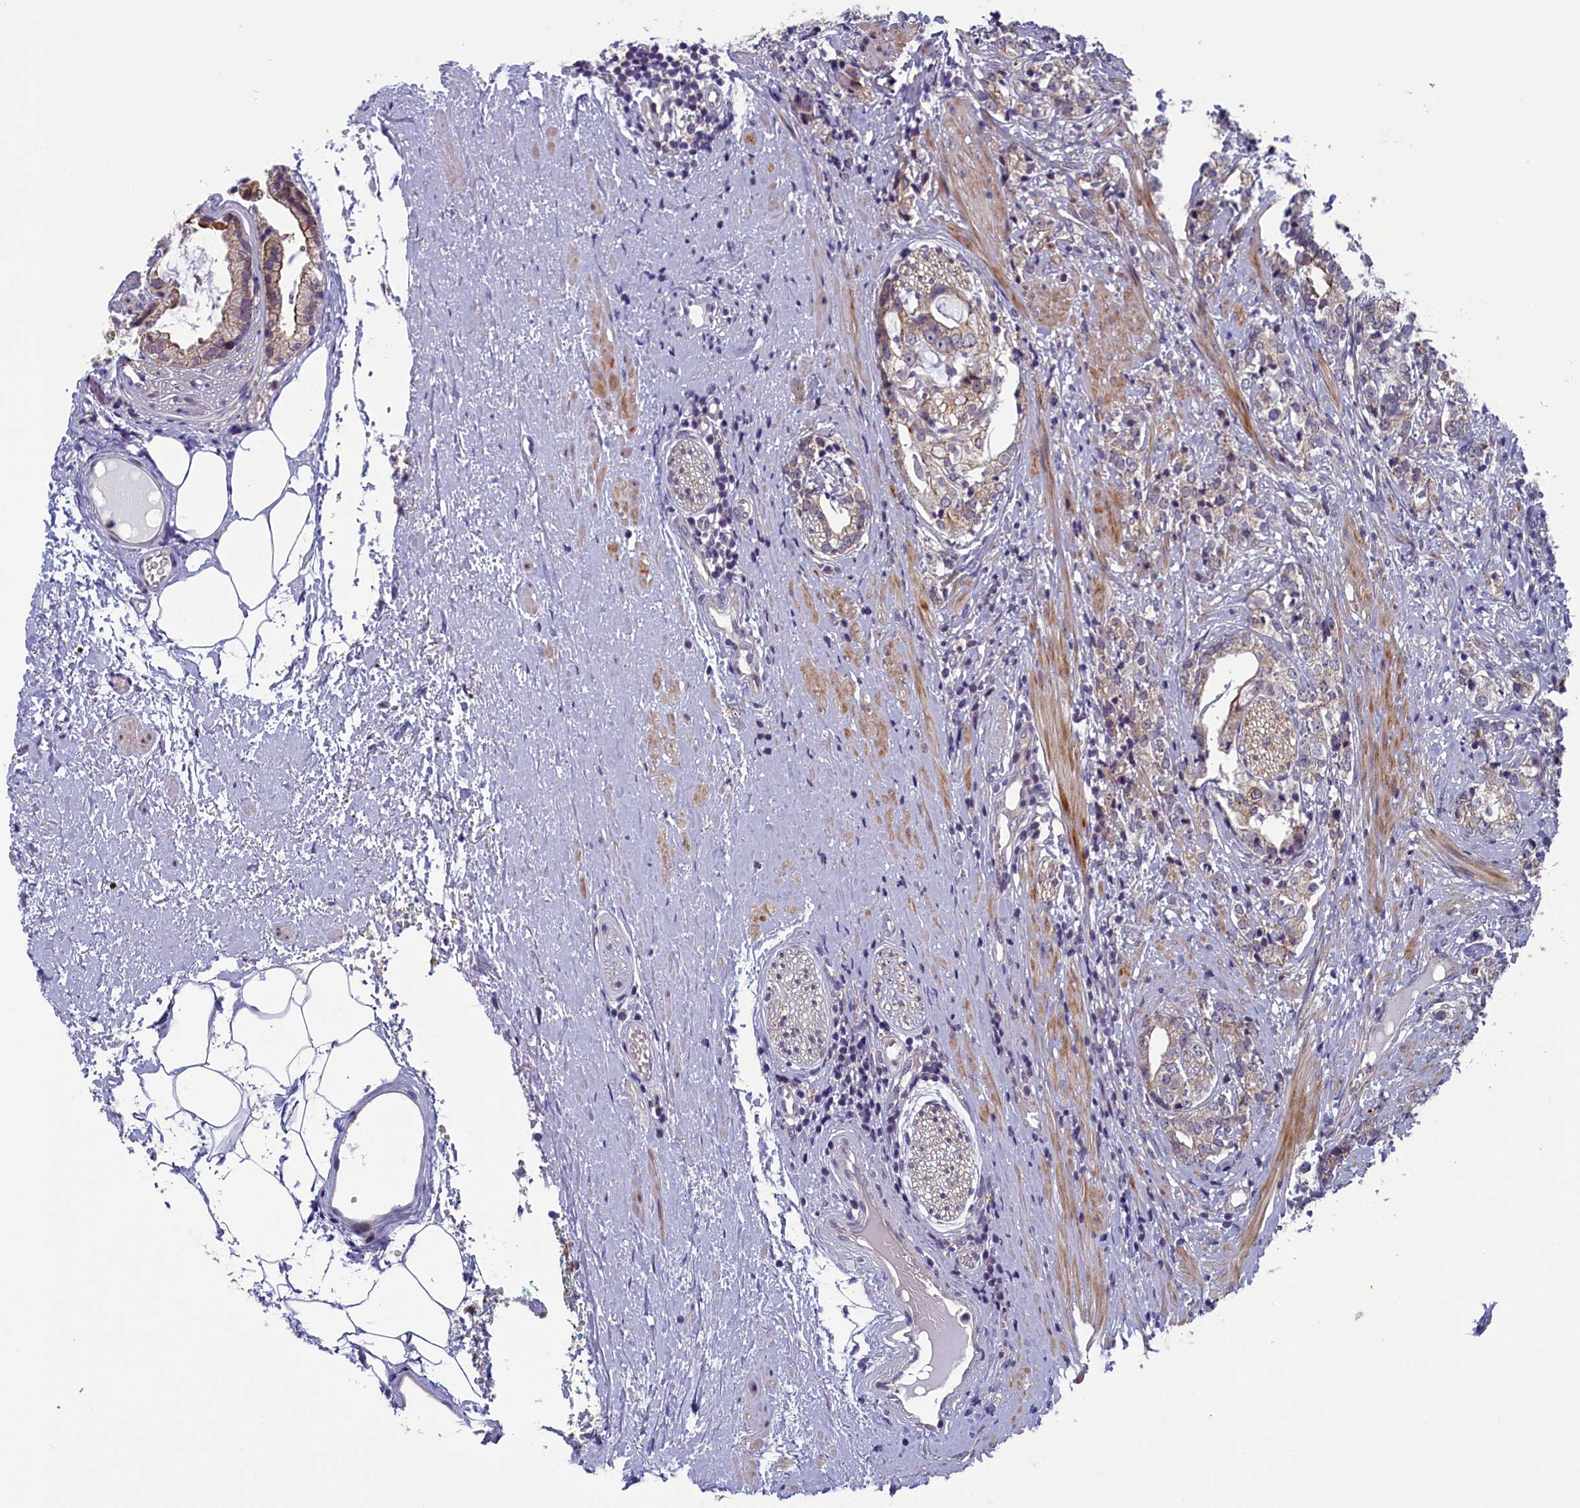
{"staining": {"intensity": "weak", "quantity": "25%-75%", "location": "cytoplasmic/membranous"}, "tissue": "prostate cancer", "cell_type": "Tumor cells", "image_type": "cancer", "snomed": [{"axis": "morphology", "description": "Adenocarcinoma, High grade"}, {"axis": "topography", "description": "Prostate"}], "caption": "DAB immunohistochemical staining of human prostate cancer displays weak cytoplasmic/membranous protein staining in approximately 25%-75% of tumor cells. (DAB (3,3'-diaminobenzidine) IHC with brightfield microscopy, high magnification).", "gene": "ANKRD39", "patient": {"sex": "male", "age": 69}}